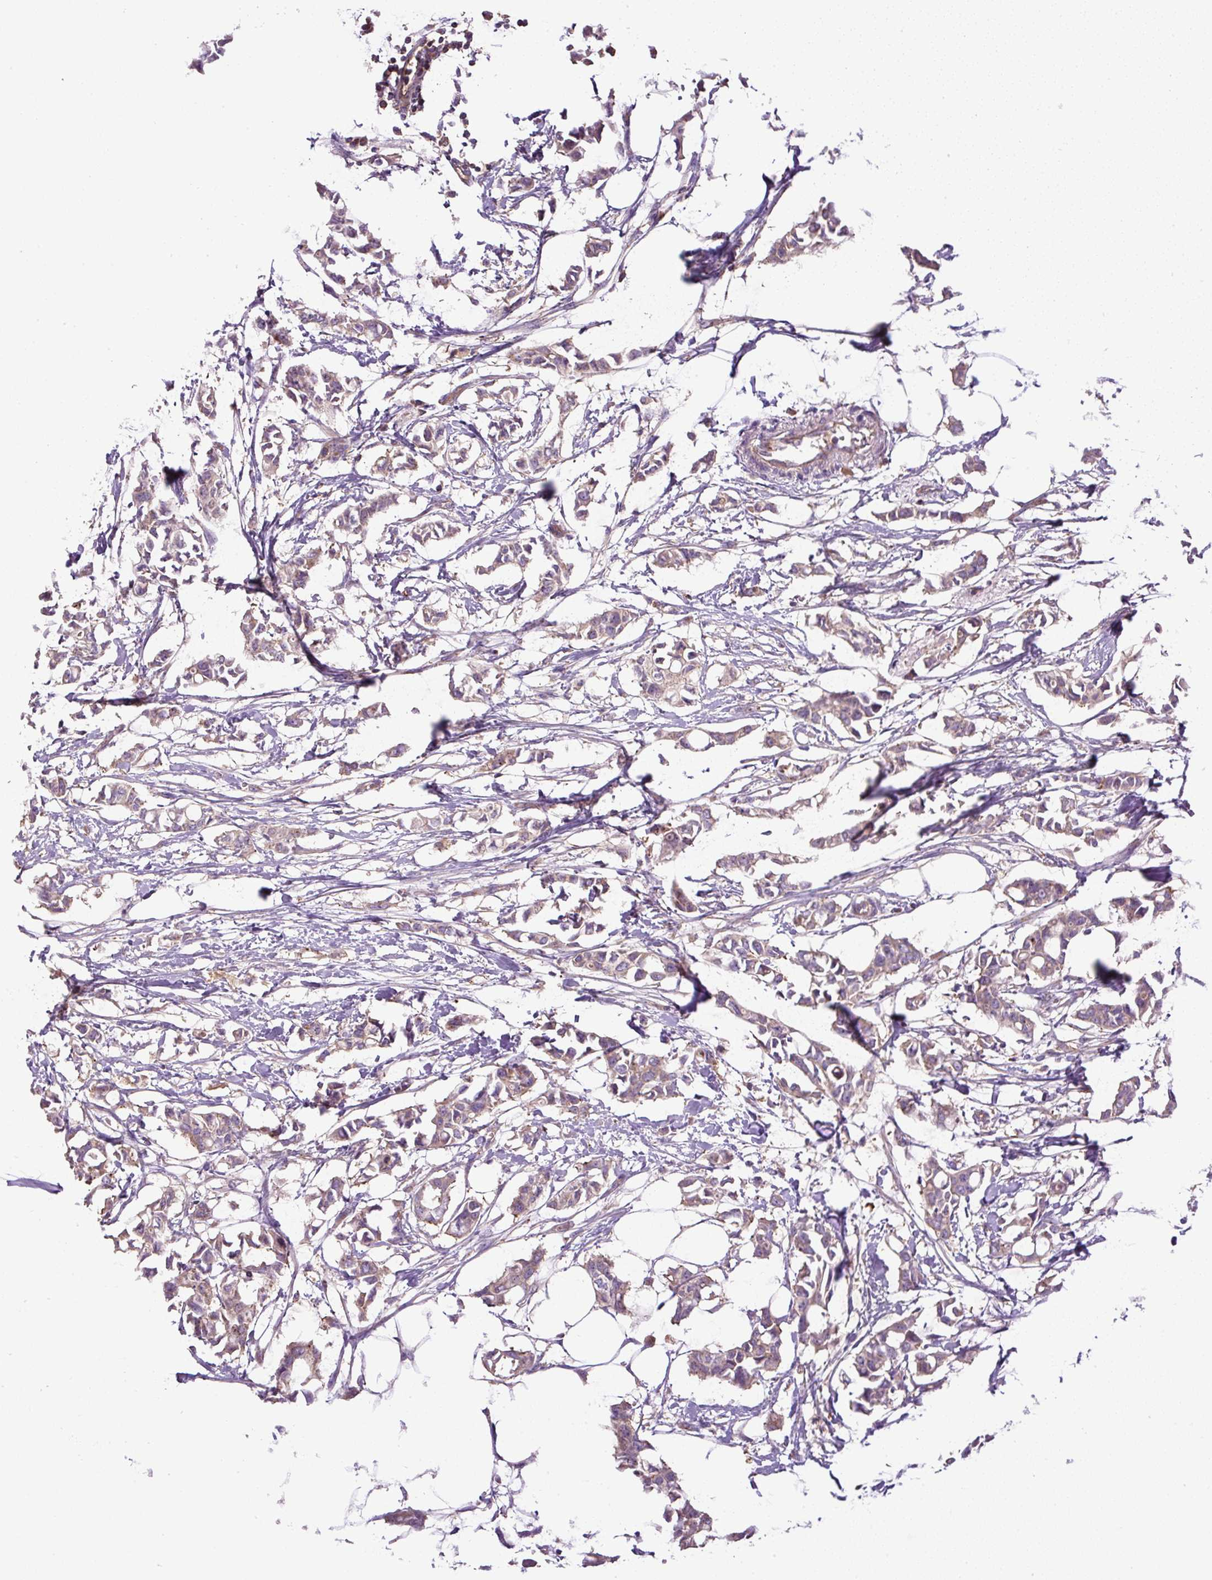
{"staining": {"intensity": "moderate", "quantity": "25%-75%", "location": "cytoplasmic/membranous"}, "tissue": "breast cancer", "cell_type": "Tumor cells", "image_type": "cancer", "snomed": [{"axis": "morphology", "description": "Duct carcinoma"}, {"axis": "topography", "description": "Breast"}], "caption": "Brown immunohistochemical staining in breast cancer shows moderate cytoplasmic/membranous expression in about 25%-75% of tumor cells.", "gene": "ZNF547", "patient": {"sex": "female", "age": 41}}